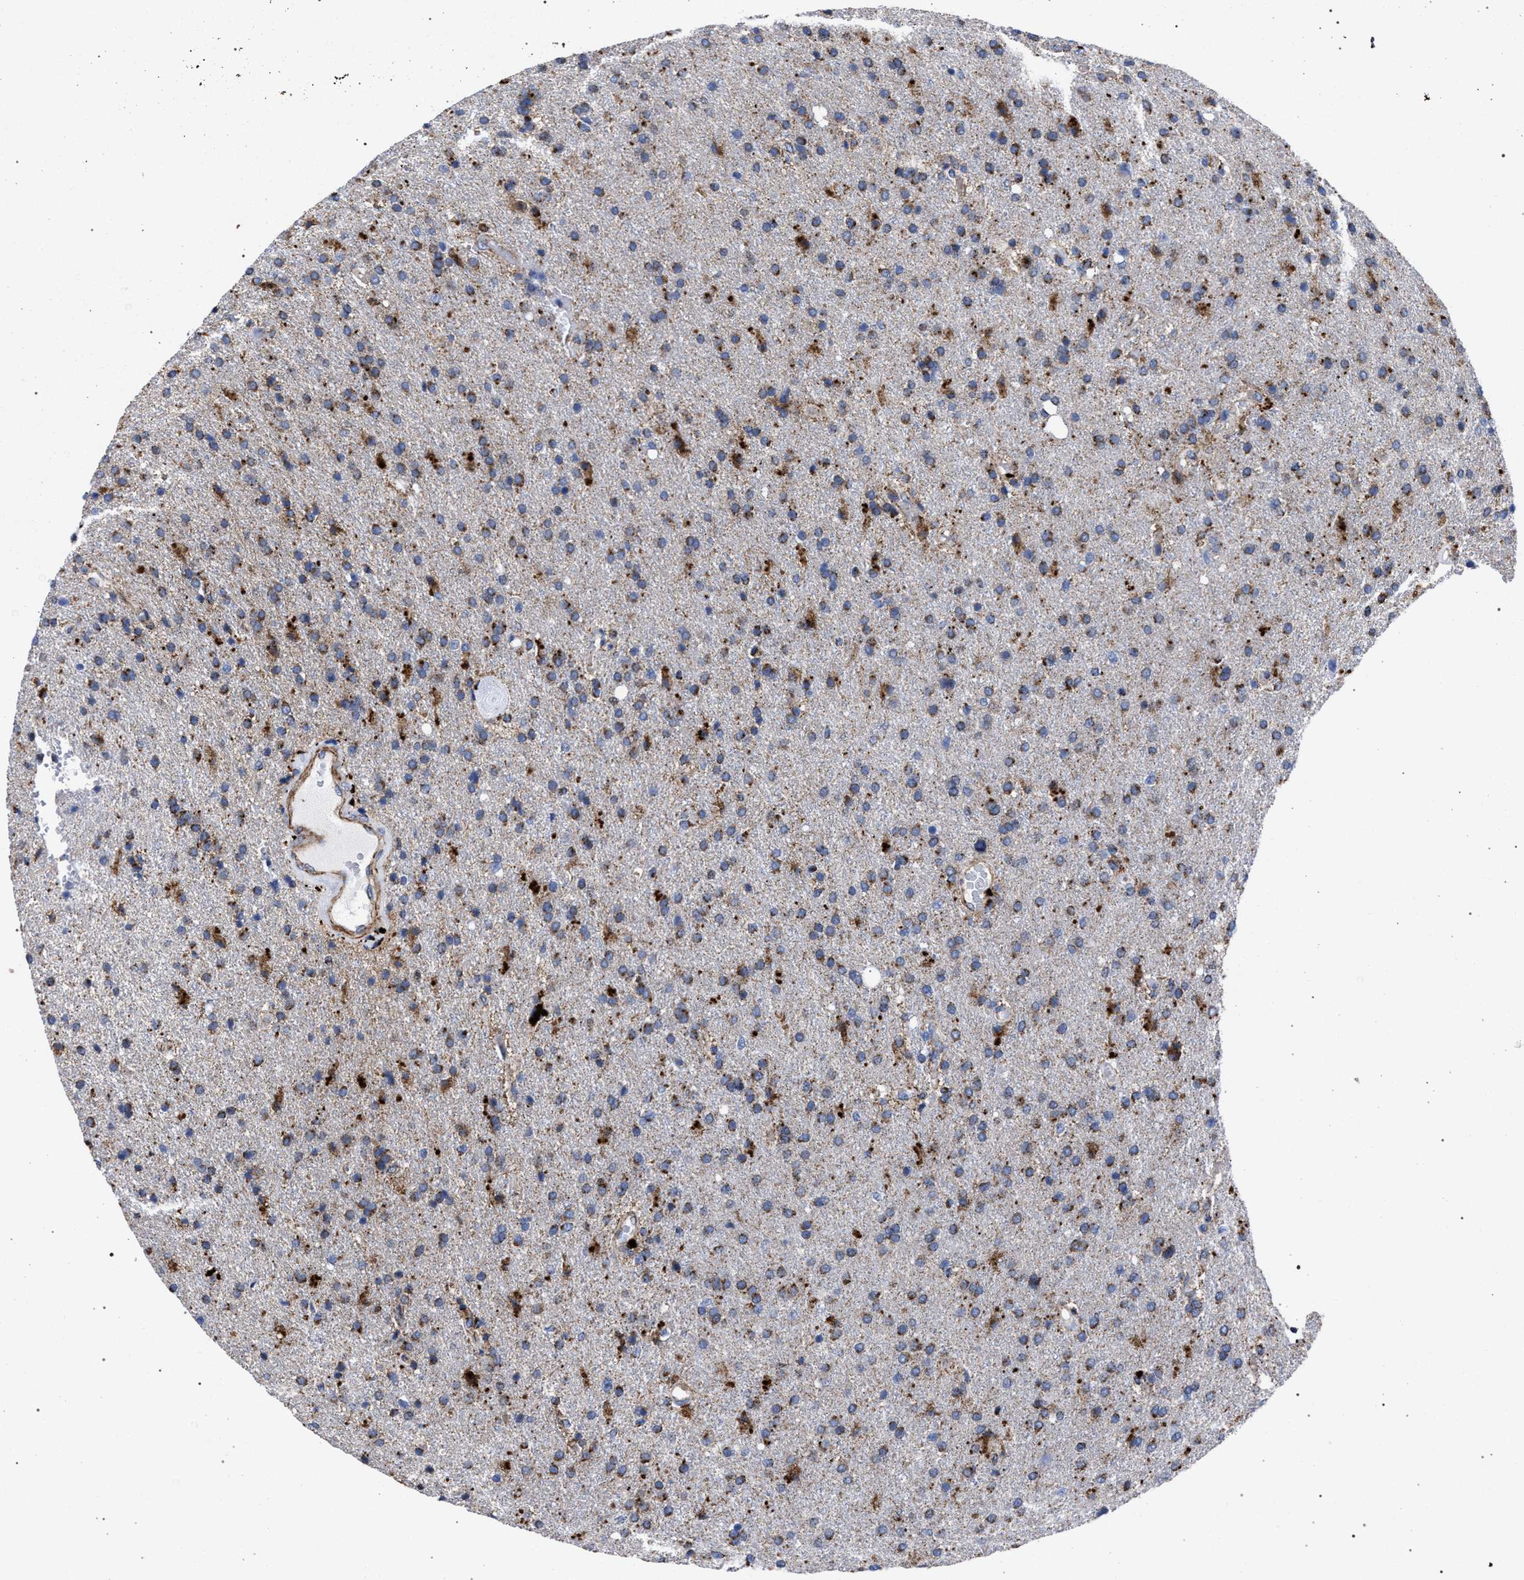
{"staining": {"intensity": "moderate", "quantity": ">75%", "location": "cytoplasmic/membranous"}, "tissue": "glioma", "cell_type": "Tumor cells", "image_type": "cancer", "snomed": [{"axis": "morphology", "description": "Glioma, malignant, High grade"}, {"axis": "topography", "description": "Brain"}], "caption": "DAB (3,3'-diaminobenzidine) immunohistochemical staining of glioma exhibits moderate cytoplasmic/membranous protein positivity in approximately >75% of tumor cells.", "gene": "ACADS", "patient": {"sex": "male", "age": 72}}